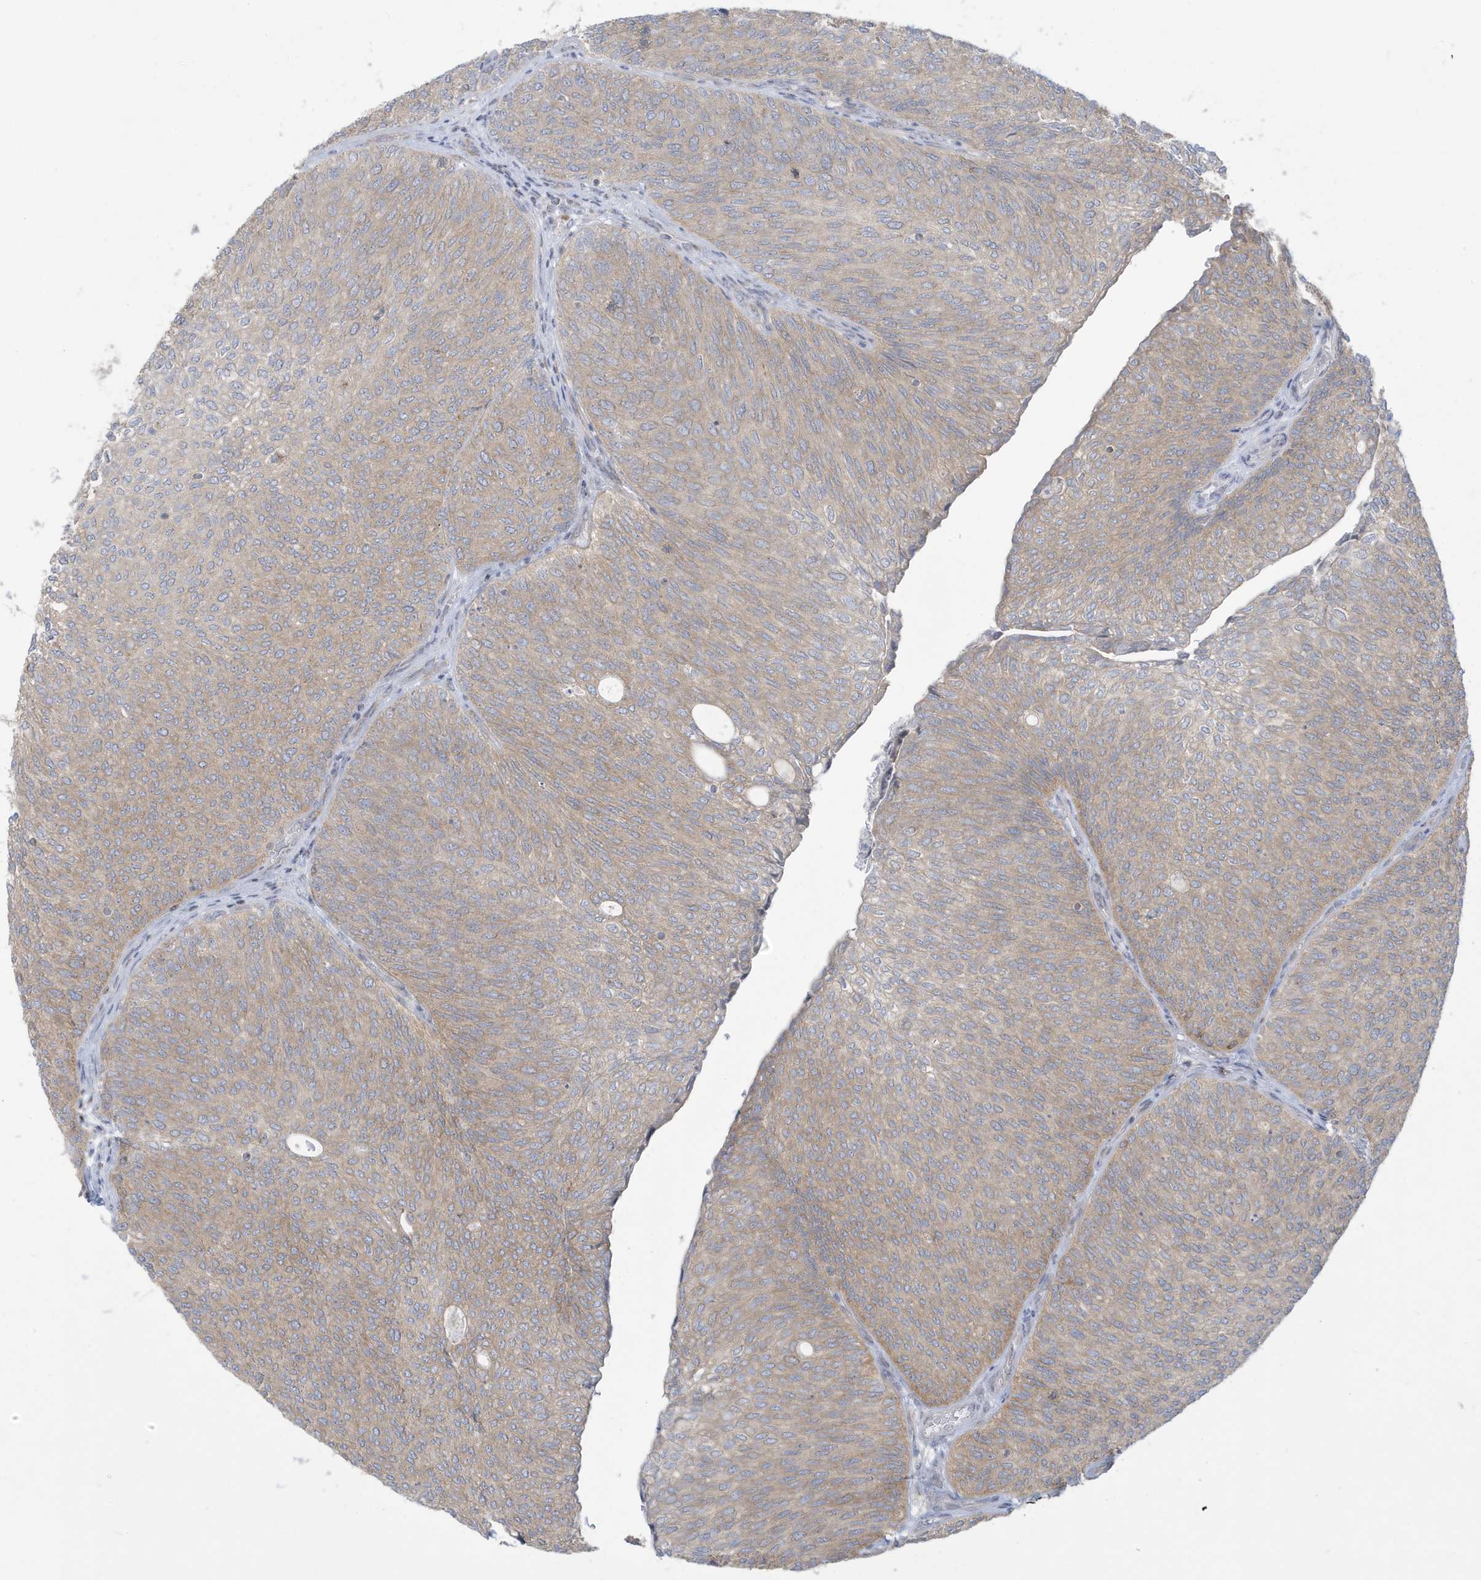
{"staining": {"intensity": "weak", "quantity": "<25%", "location": "cytoplasmic/membranous"}, "tissue": "urothelial cancer", "cell_type": "Tumor cells", "image_type": "cancer", "snomed": [{"axis": "morphology", "description": "Urothelial carcinoma, Low grade"}, {"axis": "topography", "description": "Urinary bladder"}], "caption": "There is no significant expression in tumor cells of urothelial carcinoma (low-grade). (IHC, brightfield microscopy, high magnification).", "gene": "SLAMF9", "patient": {"sex": "female", "age": 79}}